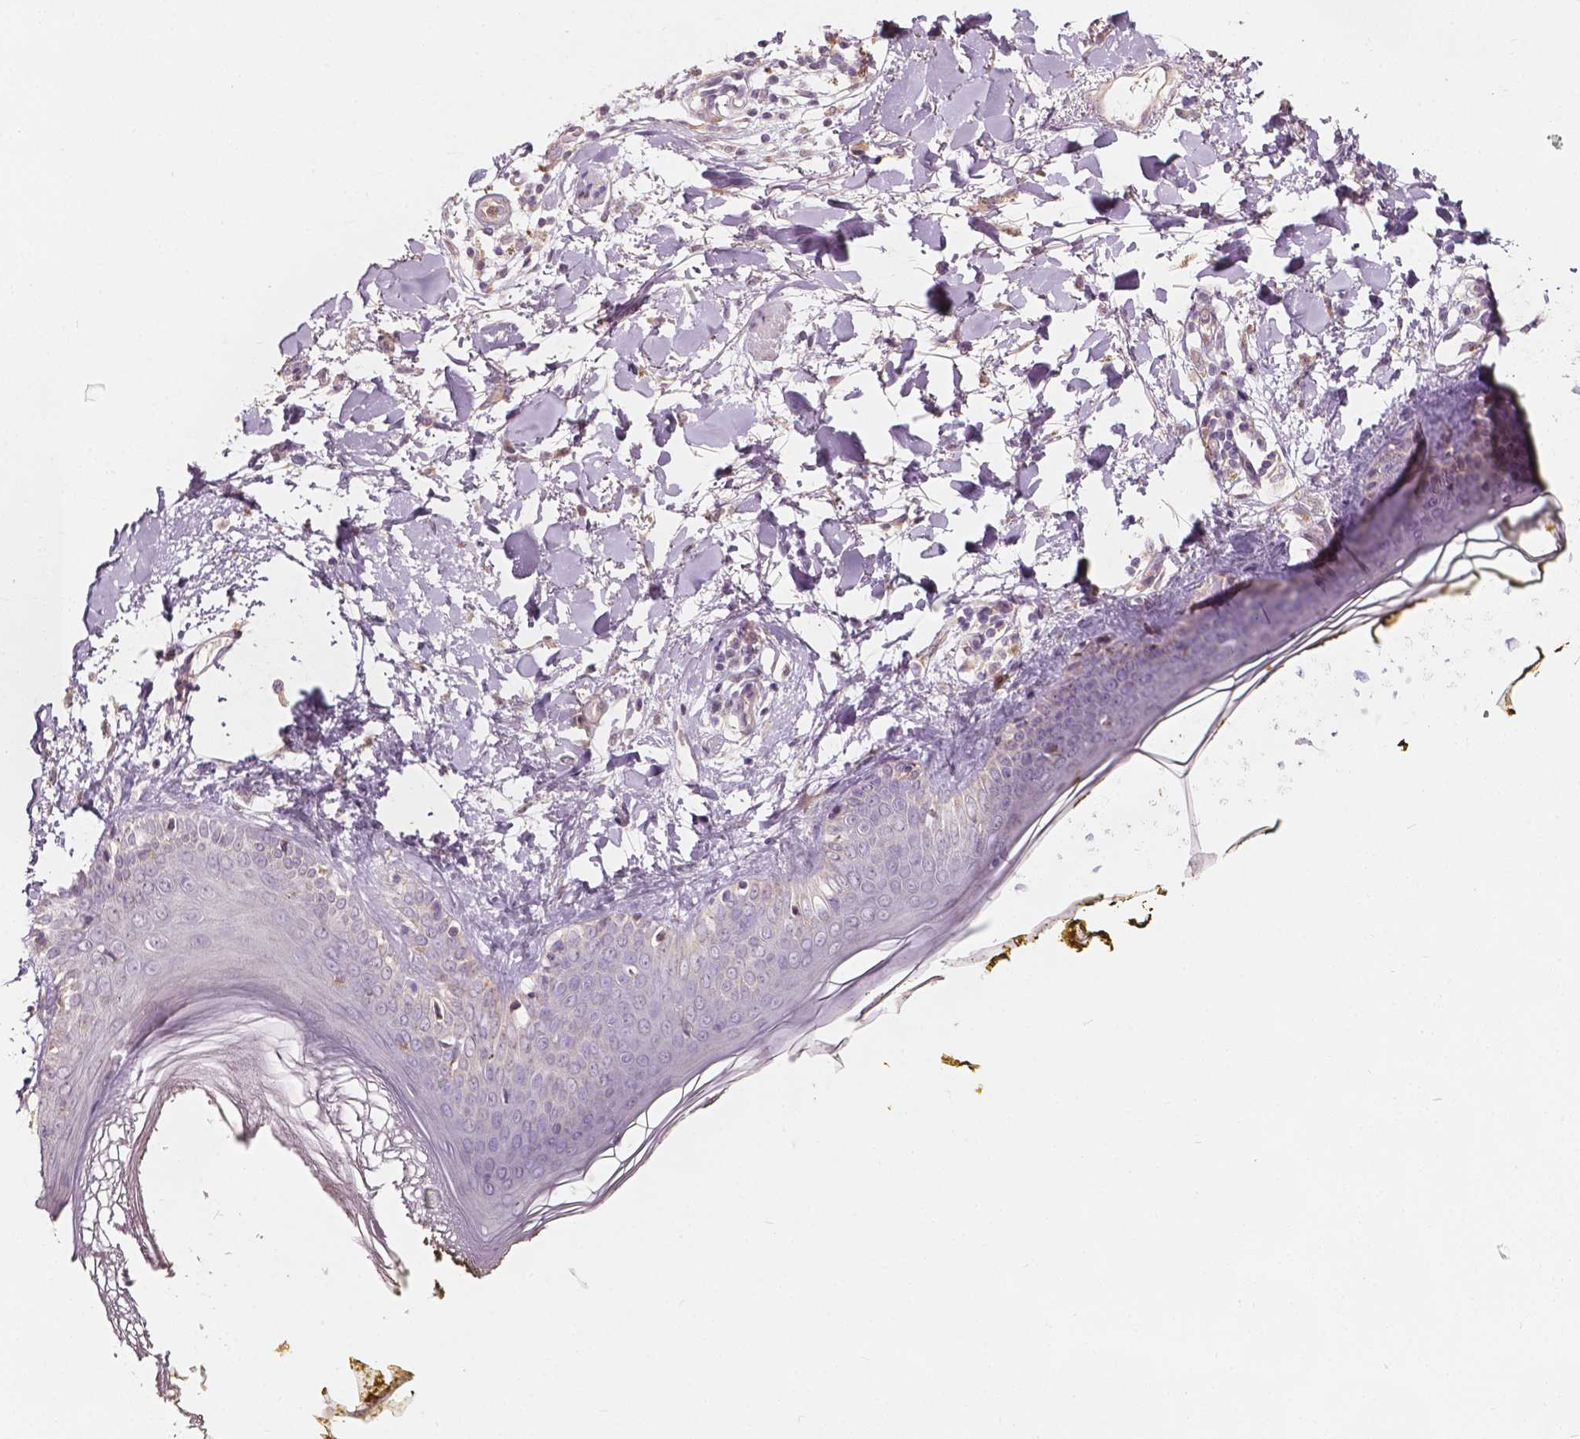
{"staining": {"intensity": "negative", "quantity": "none", "location": "none"}, "tissue": "skin", "cell_type": "Fibroblasts", "image_type": "normal", "snomed": [{"axis": "morphology", "description": "Normal tissue, NOS"}, {"axis": "topography", "description": "Skin"}], "caption": "Immunohistochemical staining of benign human skin displays no significant positivity in fibroblasts.", "gene": "NPC1L1", "patient": {"sex": "female", "age": 34}}